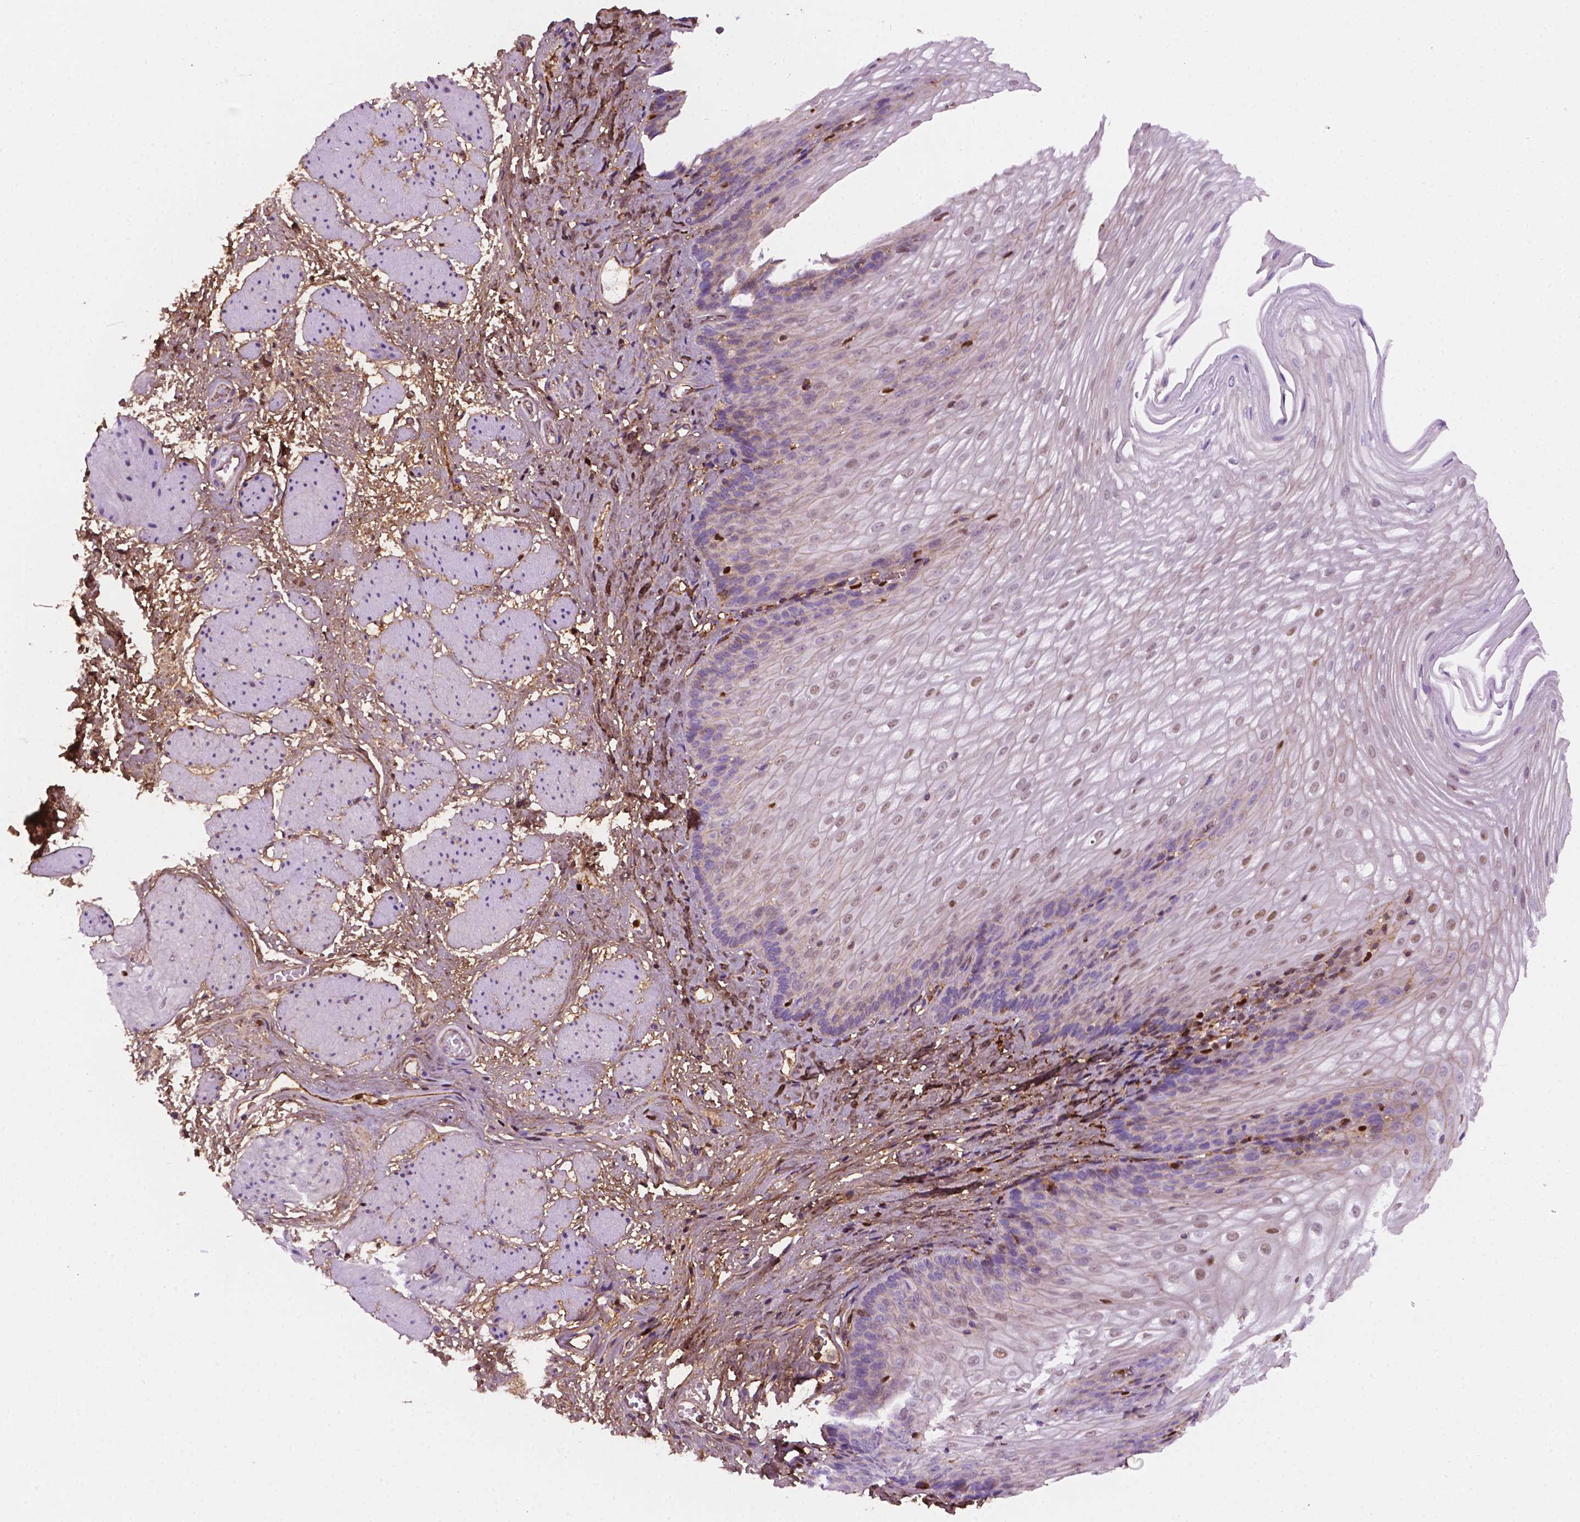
{"staining": {"intensity": "moderate", "quantity": "<25%", "location": "nuclear"}, "tissue": "esophagus", "cell_type": "Squamous epithelial cells", "image_type": "normal", "snomed": [{"axis": "morphology", "description": "Normal tissue, NOS"}, {"axis": "topography", "description": "Esophagus"}], "caption": "Protein expression analysis of benign esophagus displays moderate nuclear expression in approximately <25% of squamous epithelial cells.", "gene": "DCN", "patient": {"sex": "male", "age": 62}}